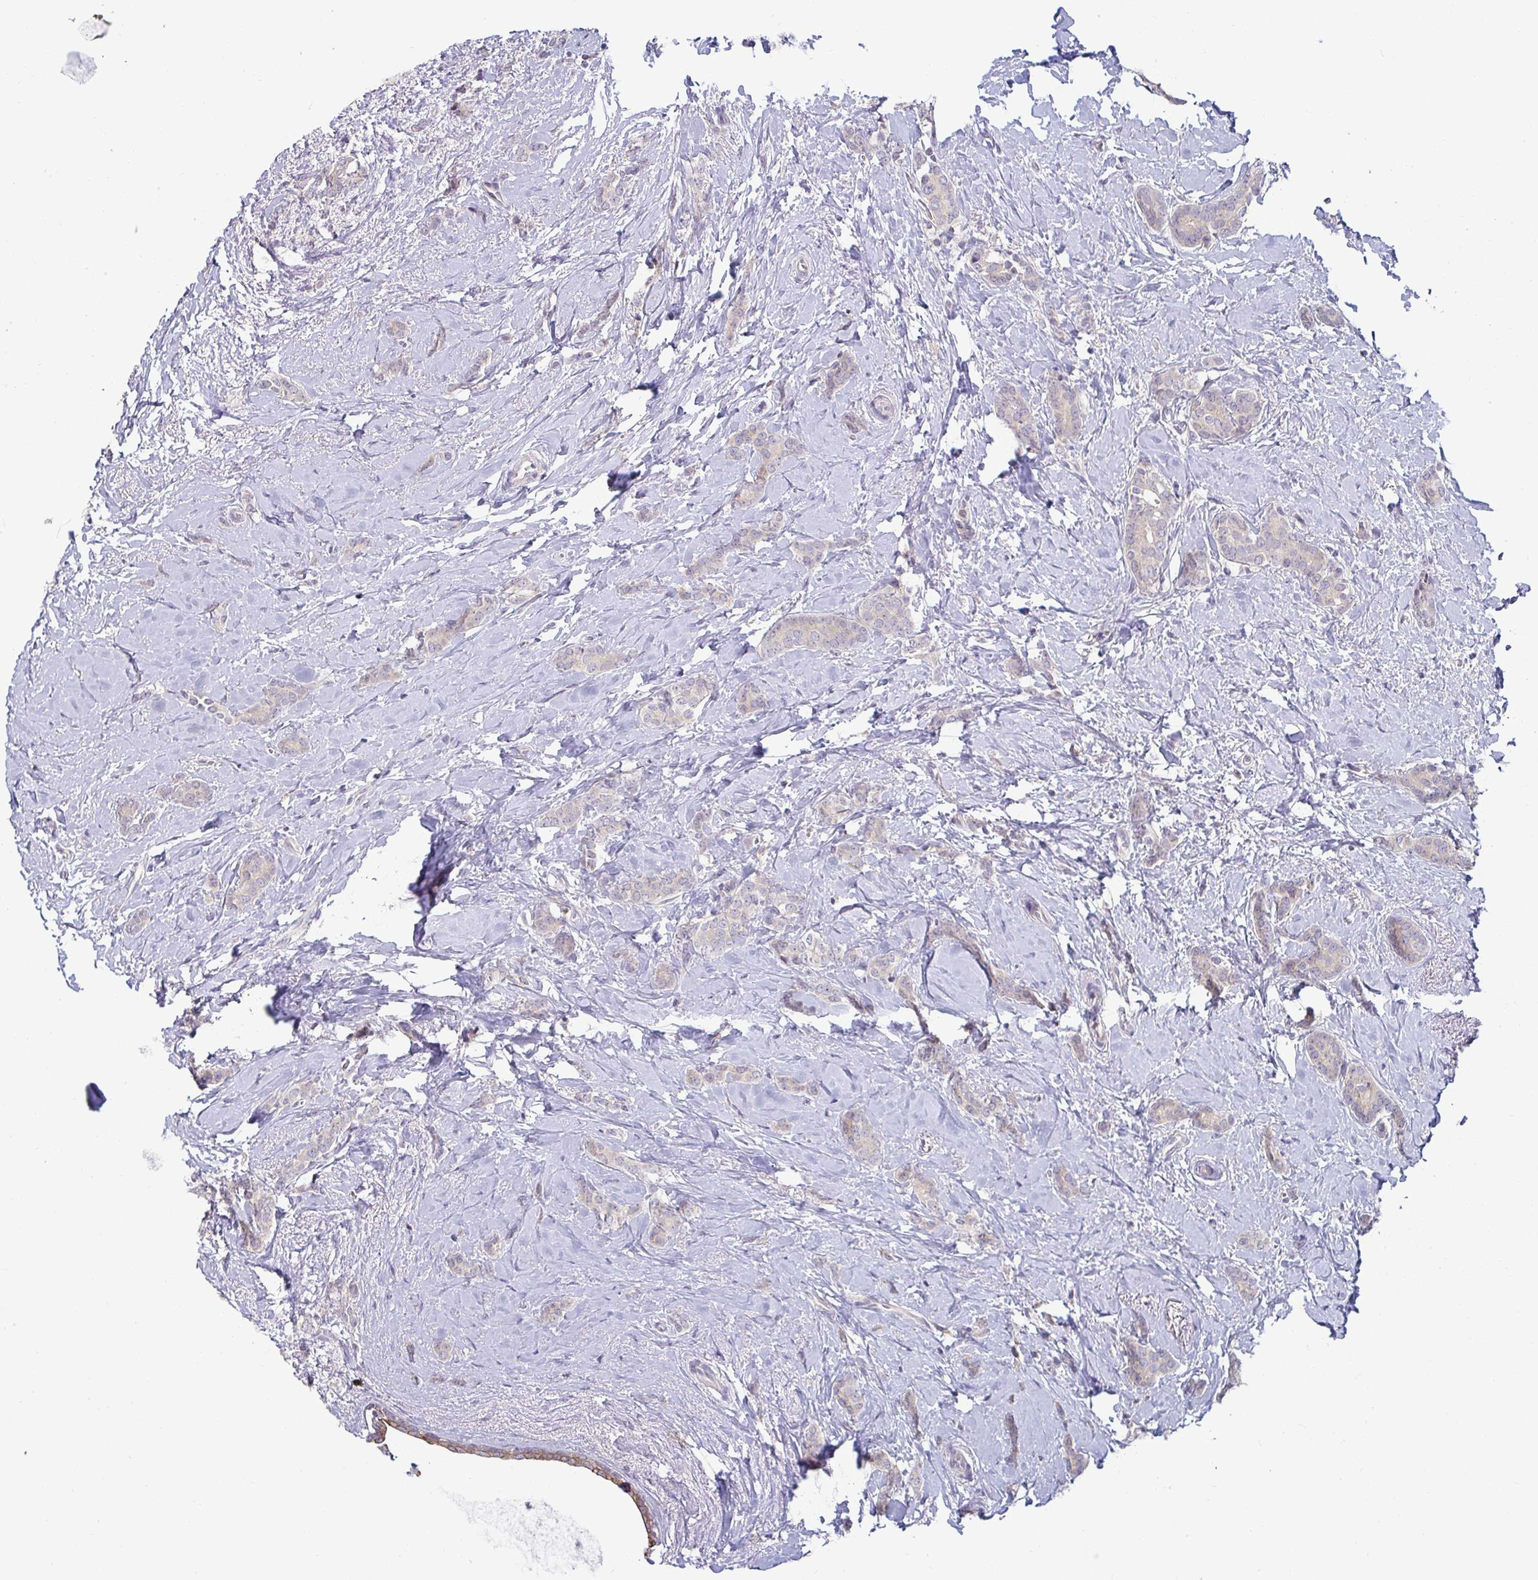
{"staining": {"intensity": "weak", "quantity": "<25%", "location": "cytoplasmic/membranous"}, "tissue": "breast cancer", "cell_type": "Tumor cells", "image_type": "cancer", "snomed": [{"axis": "morphology", "description": "Normal tissue, NOS"}, {"axis": "morphology", "description": "Duct carcinoma"}, {"axis": "topography", "description": "Breast"}], "caption": "The photomicrograph displays no staining of tumor cells in breast infiltrating ductal carcinoma.", "gene": "GSTM1", "patient": {"sex": "female", "age": 77}}